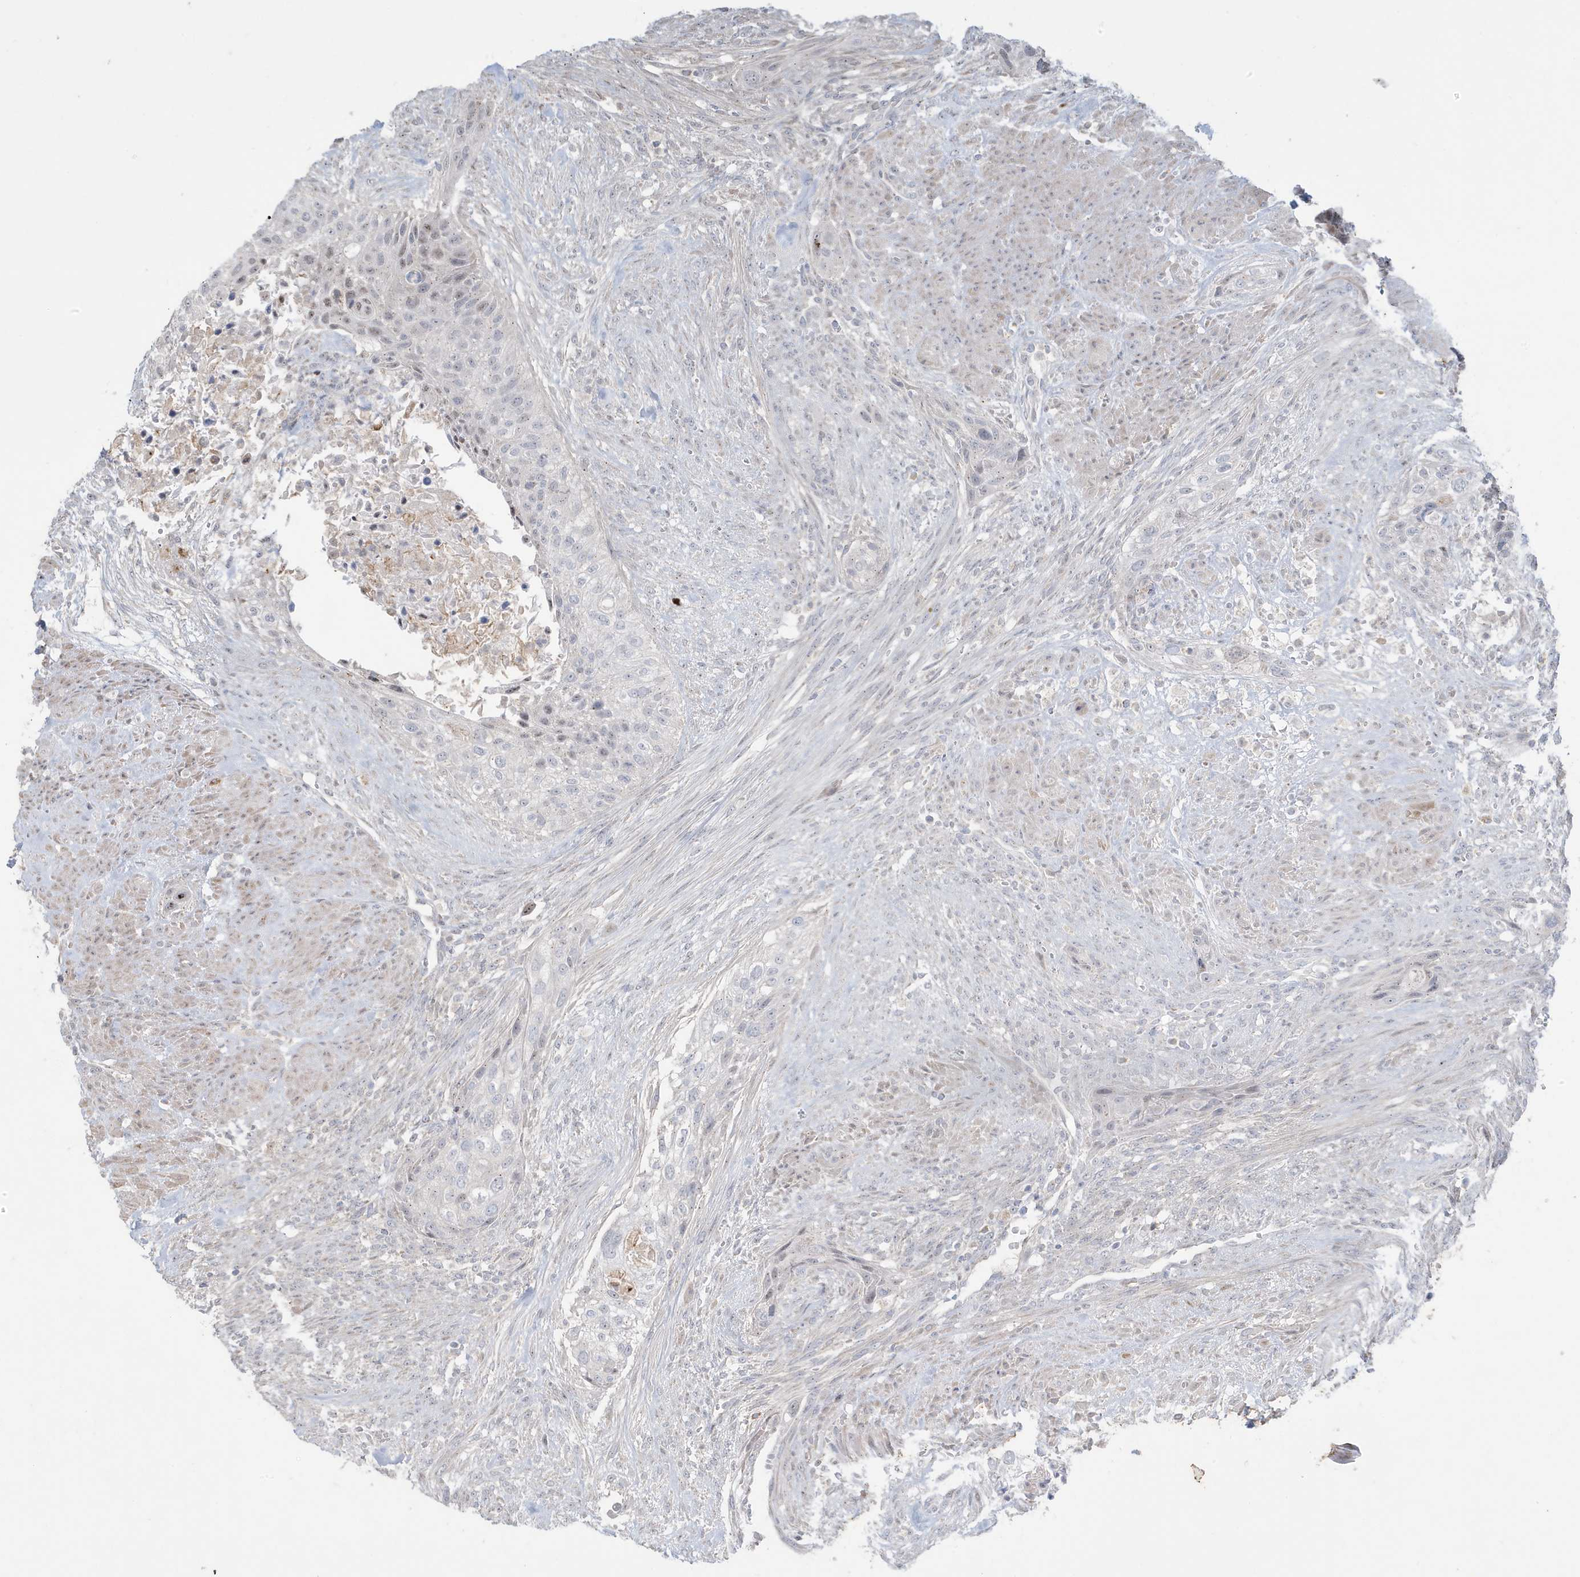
{"staining": {"intensity": "negative", "quantity": "none", "location": "none"}, "tissue": "urothelial cancer", "cell_type": "Tumor cells", "image_type": "cancer", "snomed": [{"axis": "morphology", "description": "Urothelial carcinoma, High grade"}, {"axis": "topography", "description": "Urinary bladder"}], "caption": "Immunohistochemistry histopathology image of neoplastic tissue: human high-grade urothelial carcinoma stained with DAB reveals no significant protein positivity in tumor cells. (DAB (3,3'-diaminobenzidine) immunohistochemistry, high magnification).", "gene": "FNDC1", "patient": {"sex": "male", "age": 35}}